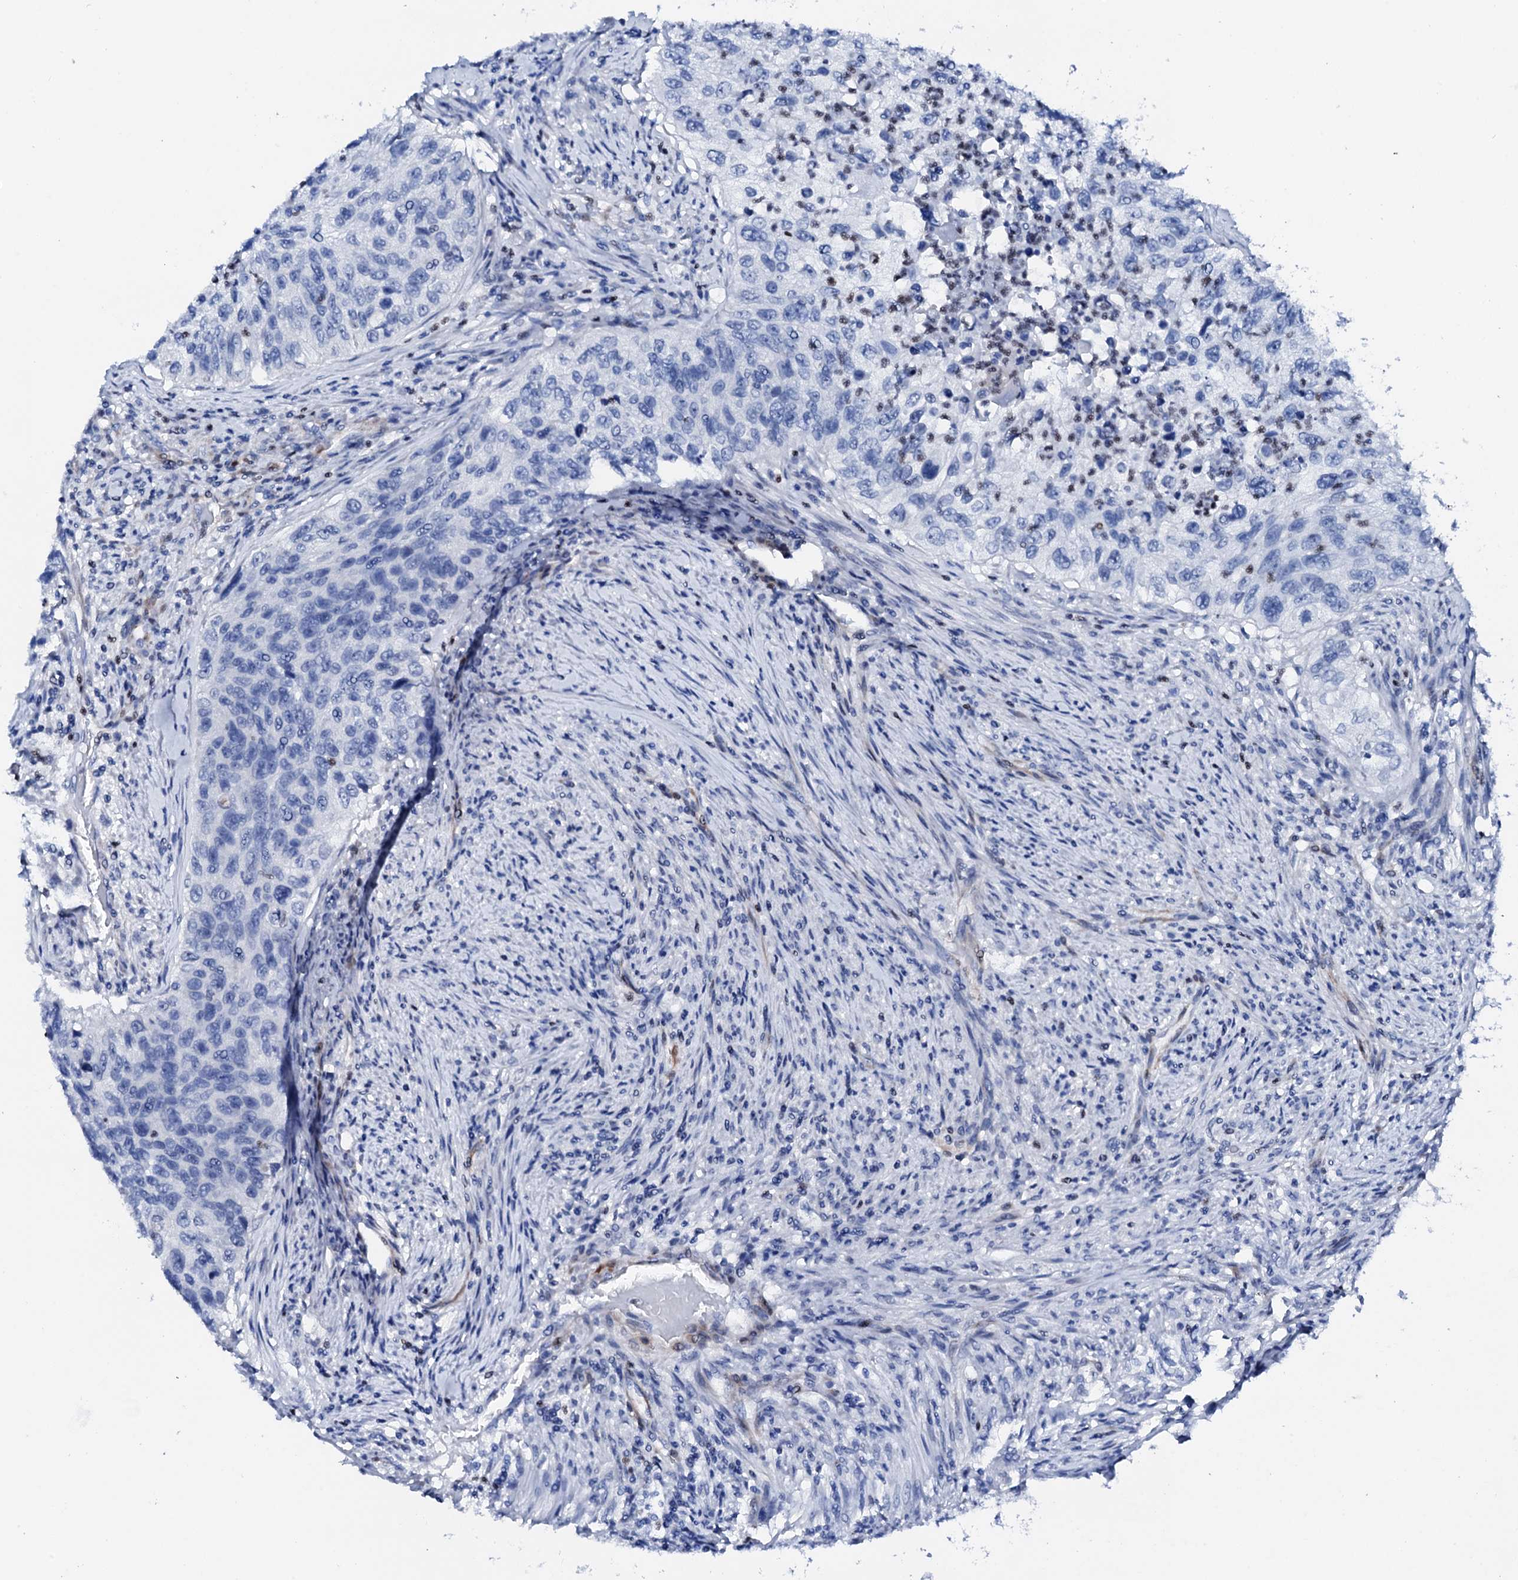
{"staining": {"intensity": "negative", "quantity": "none", "location": "none"}, "tissue": "urothelial cancer", "cell_type": "Tumor cells", "image_type": "cancer", "snomed": [{"axis": "morphology", "description": "Urothelial carcinoma, High grade"}, {"axis": "topography", "description": "Urinary bladder"}], "caption": "Urothelial cancer stained for a protein using immunohistochemistry reveals no positivity tumor cells.", "gene": "NRIP2", "patient": {"sex": "female", "age": 60}}